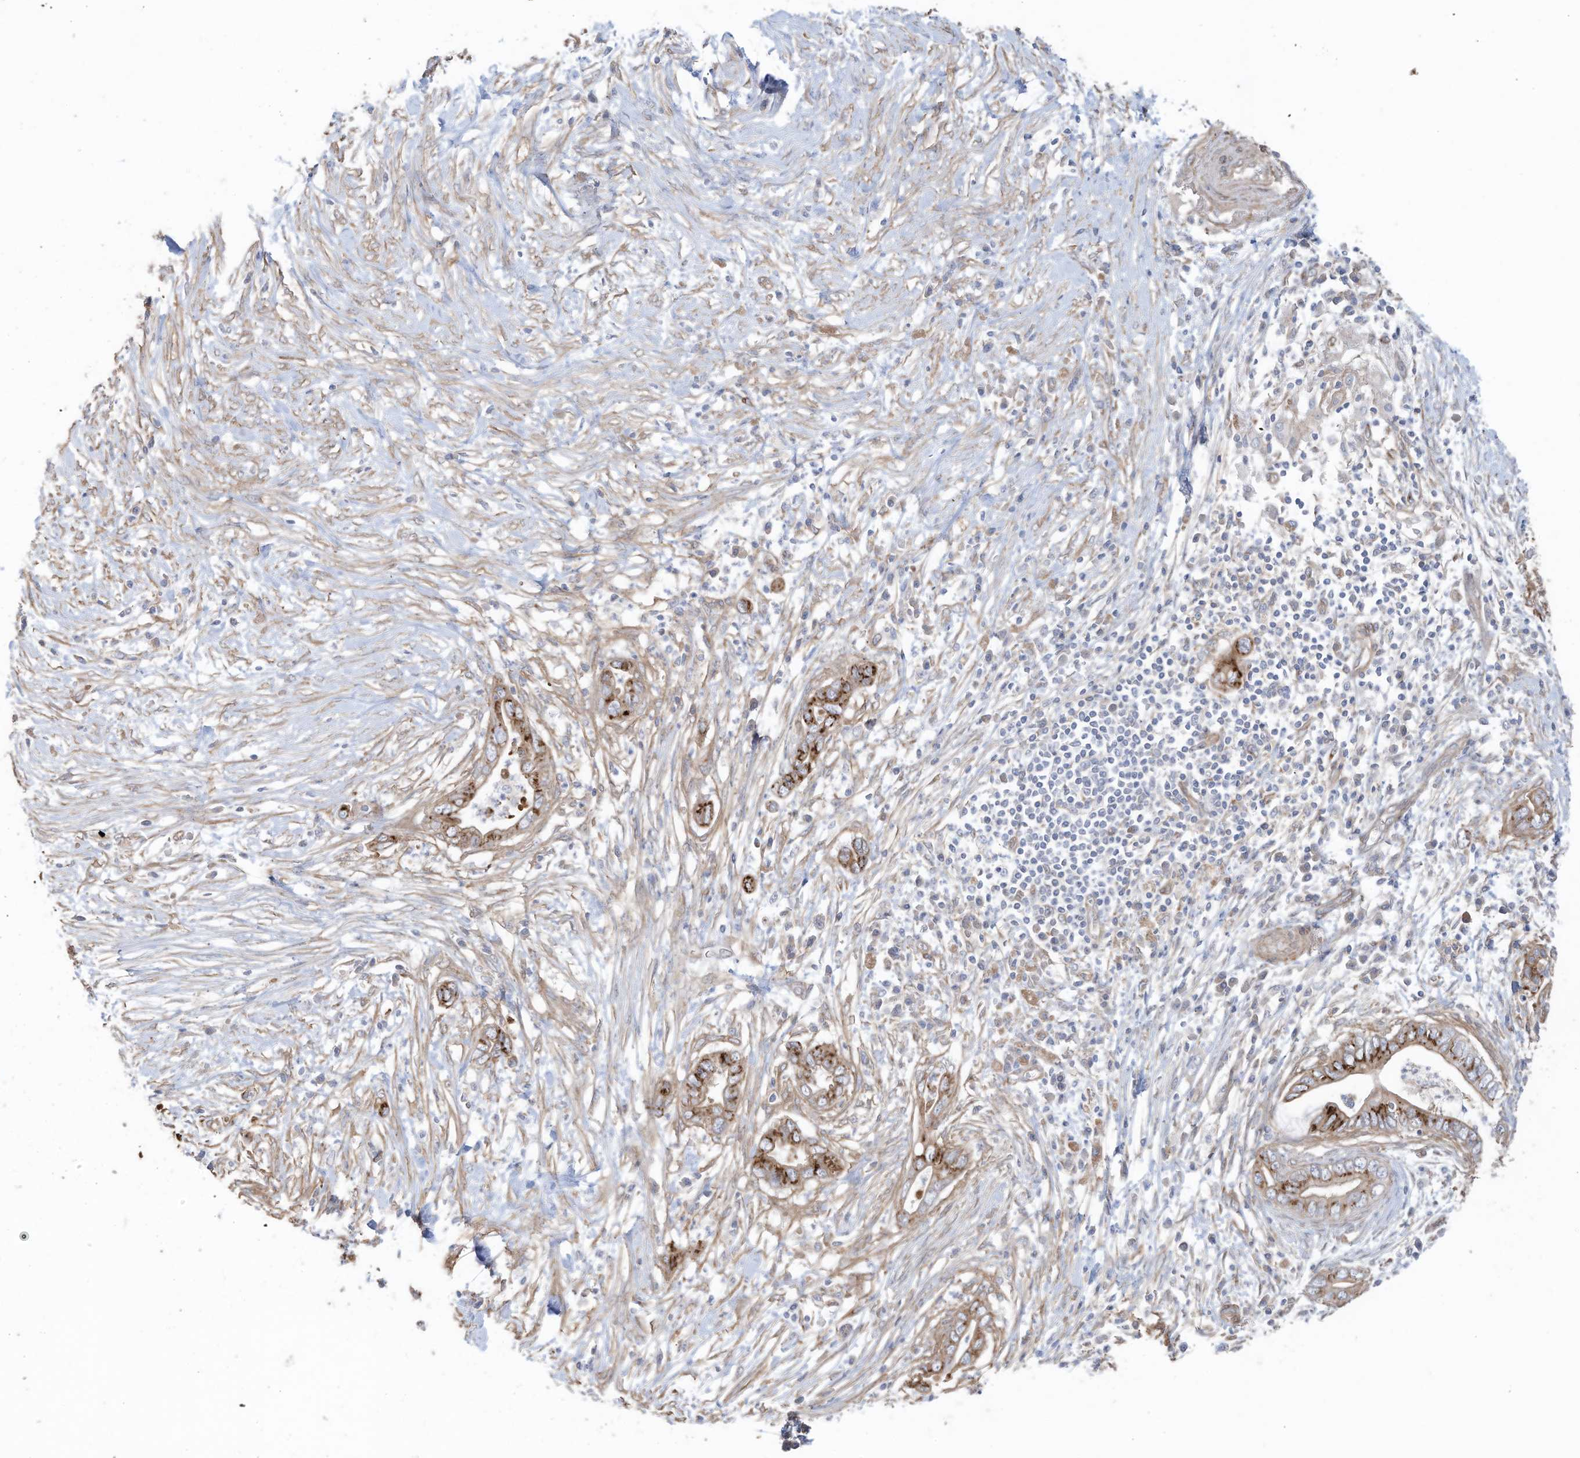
{"staining": {"intensity": "moderate", "quantity": ">75%", "location": "cytoplasmic/membranous"}, "tissue": "pancreatic cancer", "cell_type": "Tumor cells", "image_type": "cancer", "snomed": [{"axis": "morphology", "description": "Adenocarcinoma, NOS"}, {"axis": "topography", "description": "Pancreas"}], "caption": "Pancreatic cancer (adenocarcinoma) tissue shows moderate cytoplasmic/membranous positivity in approximately >75% of tumor cells (DAB (3,3'-diaminobenzidine) IHC, brown staining for protein, blue staining for nuclei).", "gene": "SLC17A7", "patient": {"sex": "male", "age": 75}}